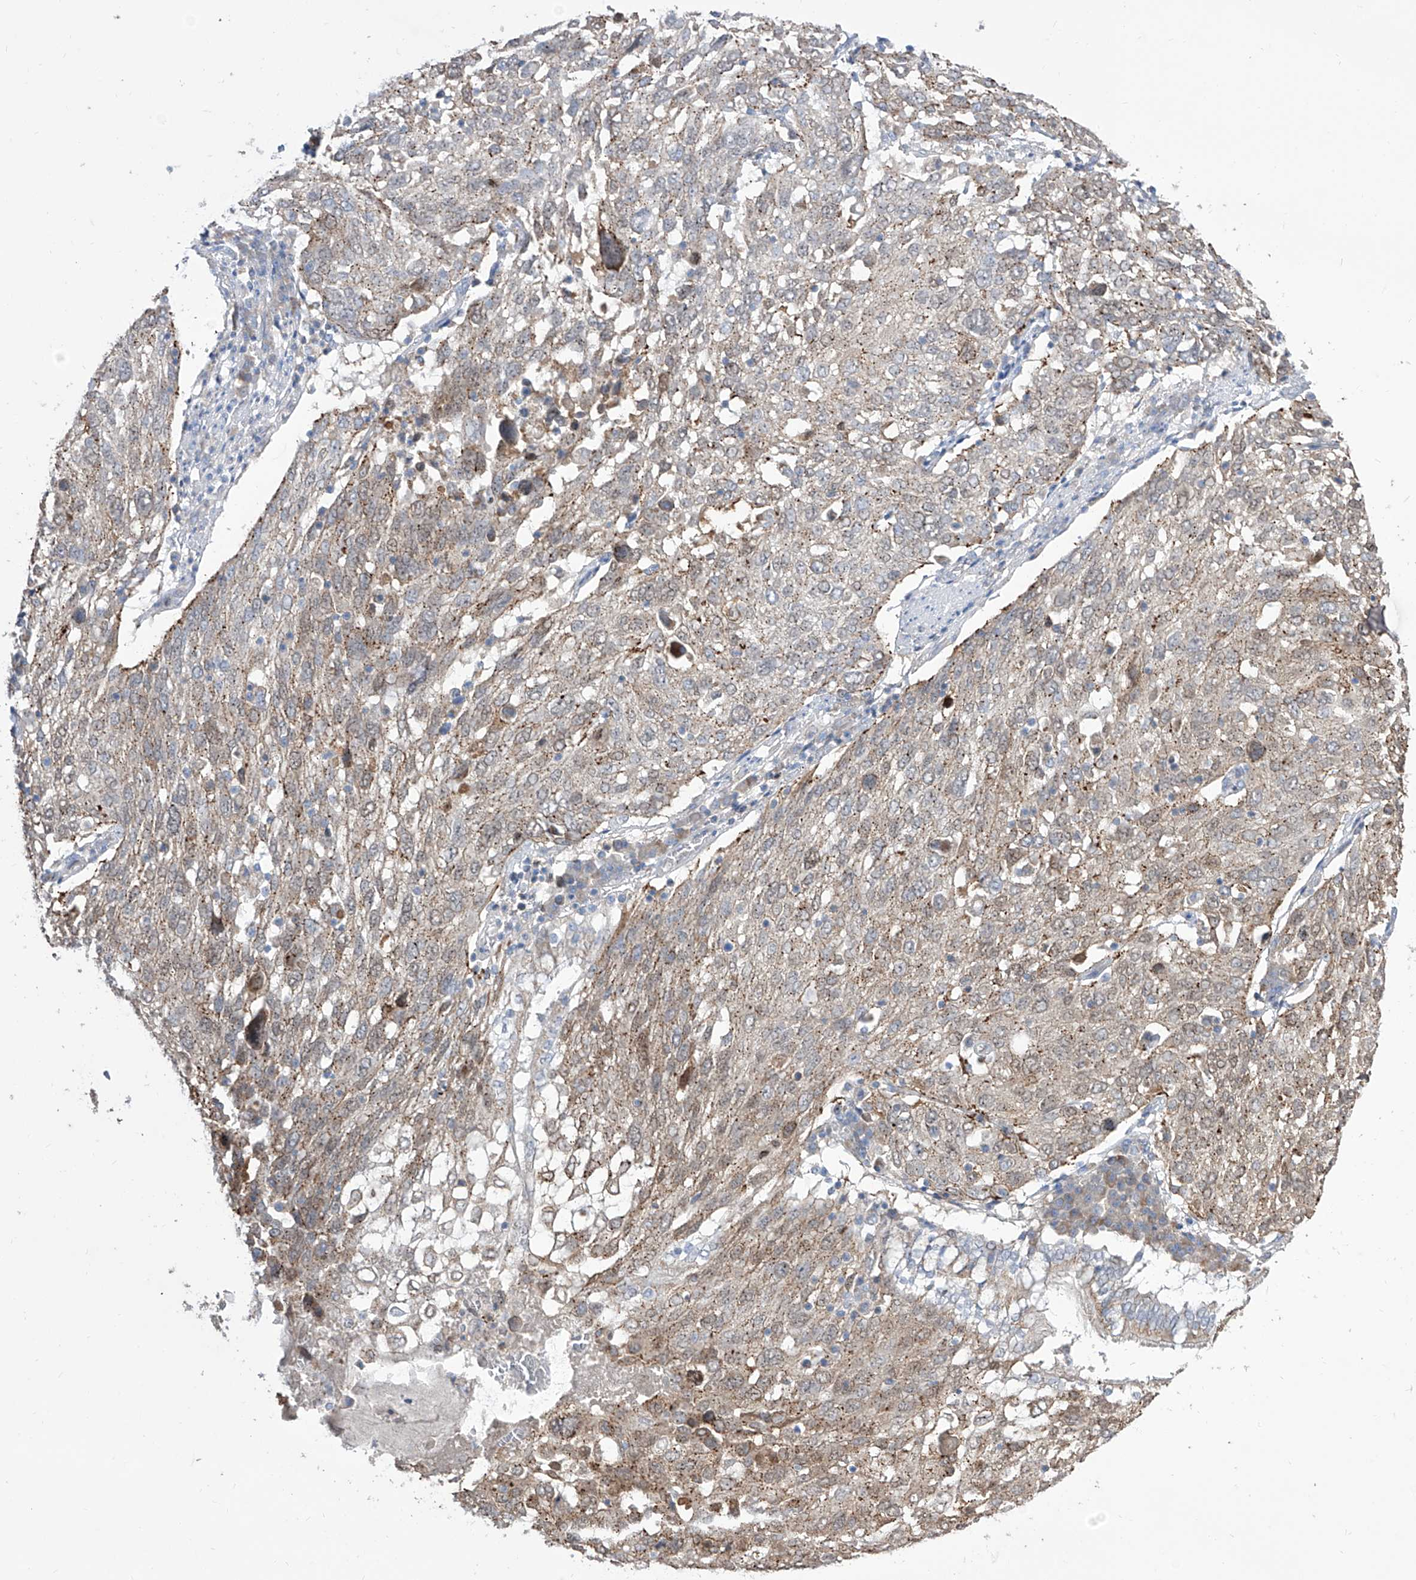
{"staining": {"intensity": "weak", "quantity": "<25%", "location": "cytoplasmic/membranous,nuclear"}, "tissue": "lung cancer", "cell_type": "Tumor cells", "image_type": "cancer", "snomed": [{"axis": "morphology", "description": "Squamous cell carcinoma, NOS"}, {"axis": "topography", "description": "Lung"}], "caption": "This is an immunohistochemistry histopathology image of human lung cancer (squamous cell carcinoma). There is no expression in tumor cells.", "gene": "BROX", "patient": {"sex": "male", "age": 65}}